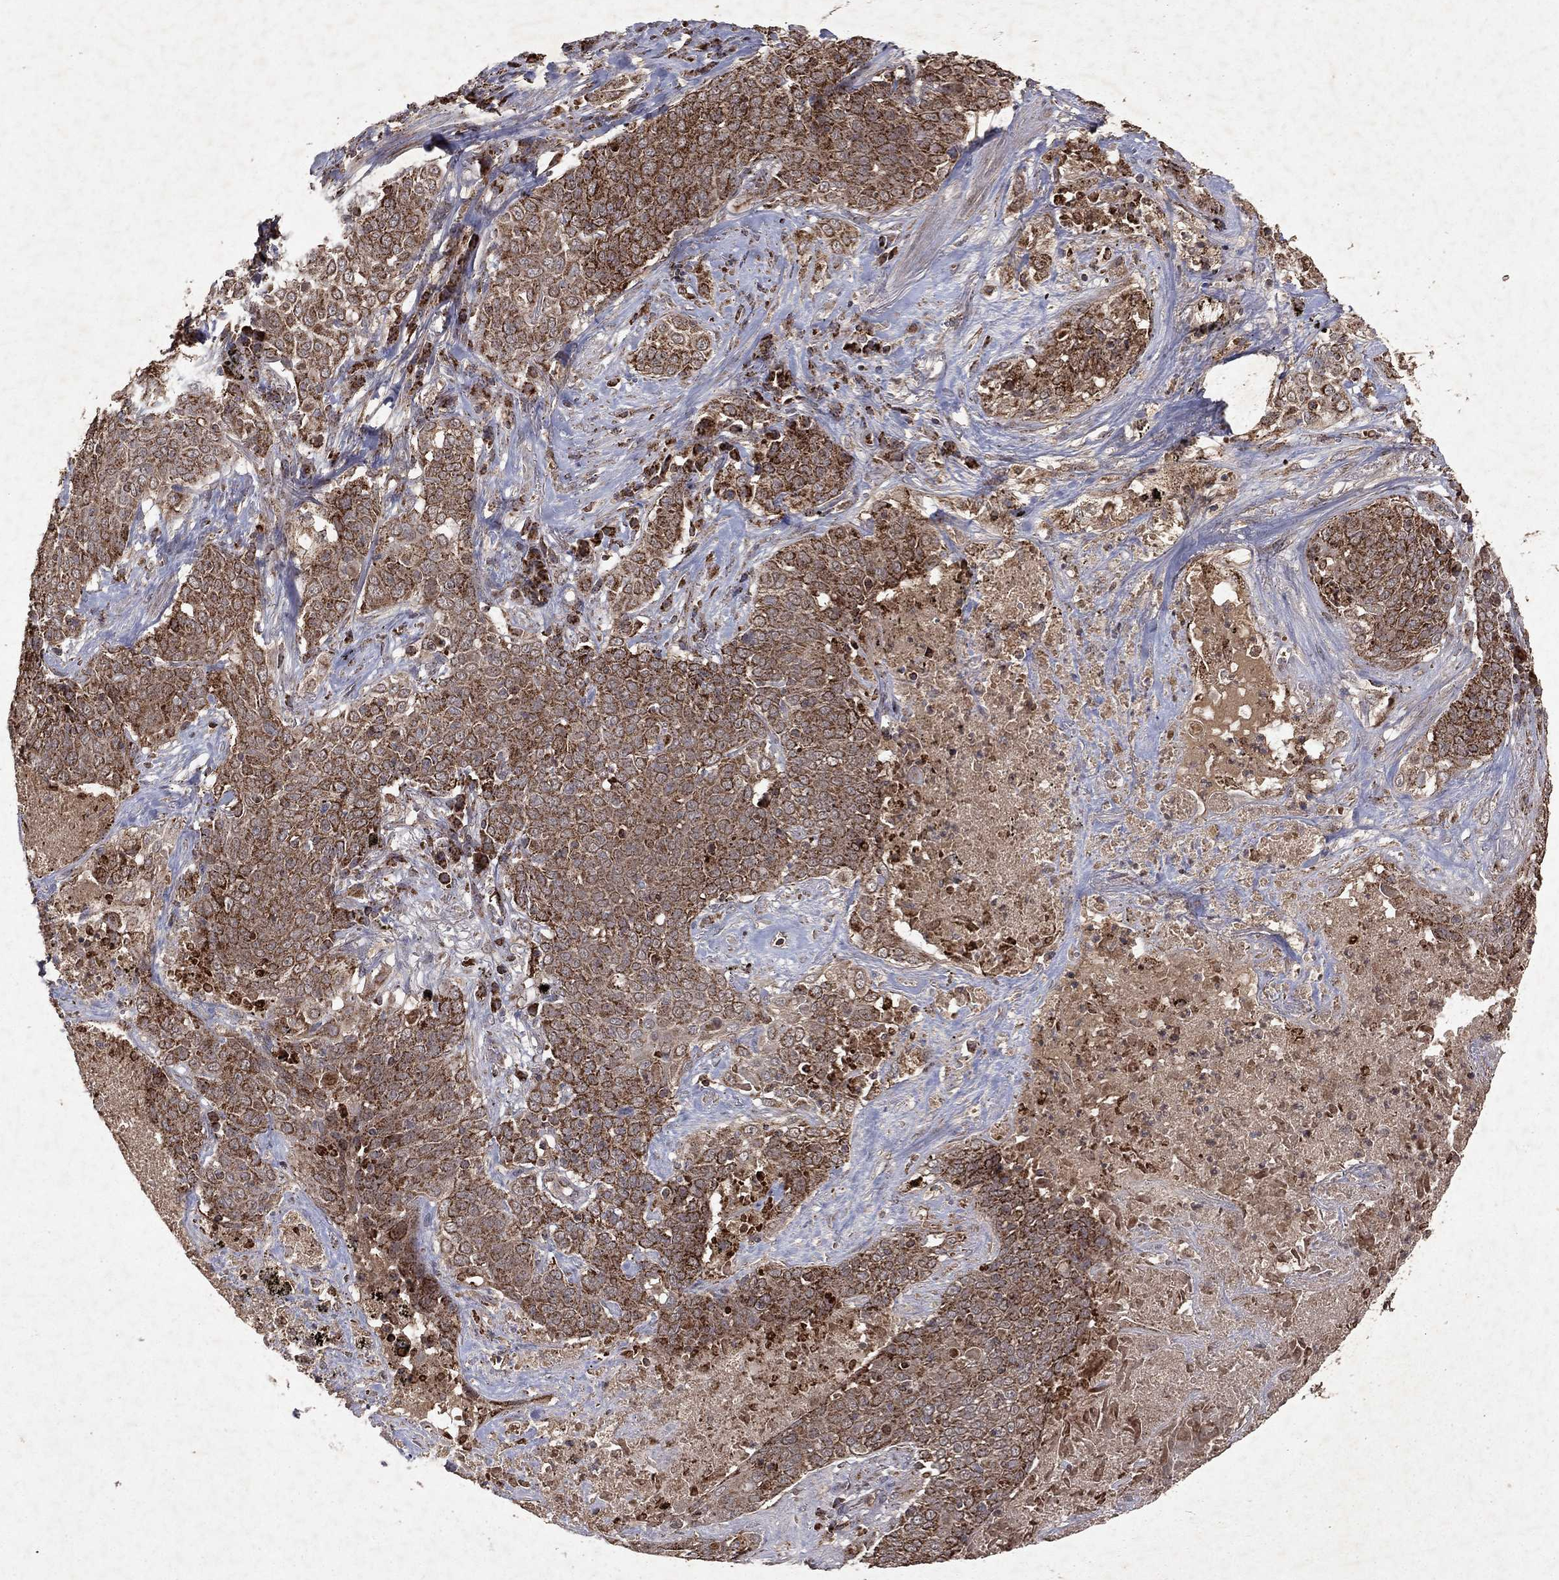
{"staining": {"intensity": "strong", "quantity": ">75%", "location": "cytoplasmic/membranous"}, "tissue": "lung cancer", "cell_type": "Tumor cells", "image_type": "cancer", "snomed": [{"axis": "morphology", "description": "Squamous cell carcinoma, NOS"}, {"axis": "topography", "description": "Lung"}], "caption": "Protein analysis of lung cancer (squamous cell carcinoma) tissue displays strong cytoplasmic/membranous expression in approximately >75% of tumor cells. Immunohistochemistry stains the protein of interest in brown and the nuclei are stained blue.", "gene": "PYROXD2", "patient": {"sex": "male", "age": 82}}